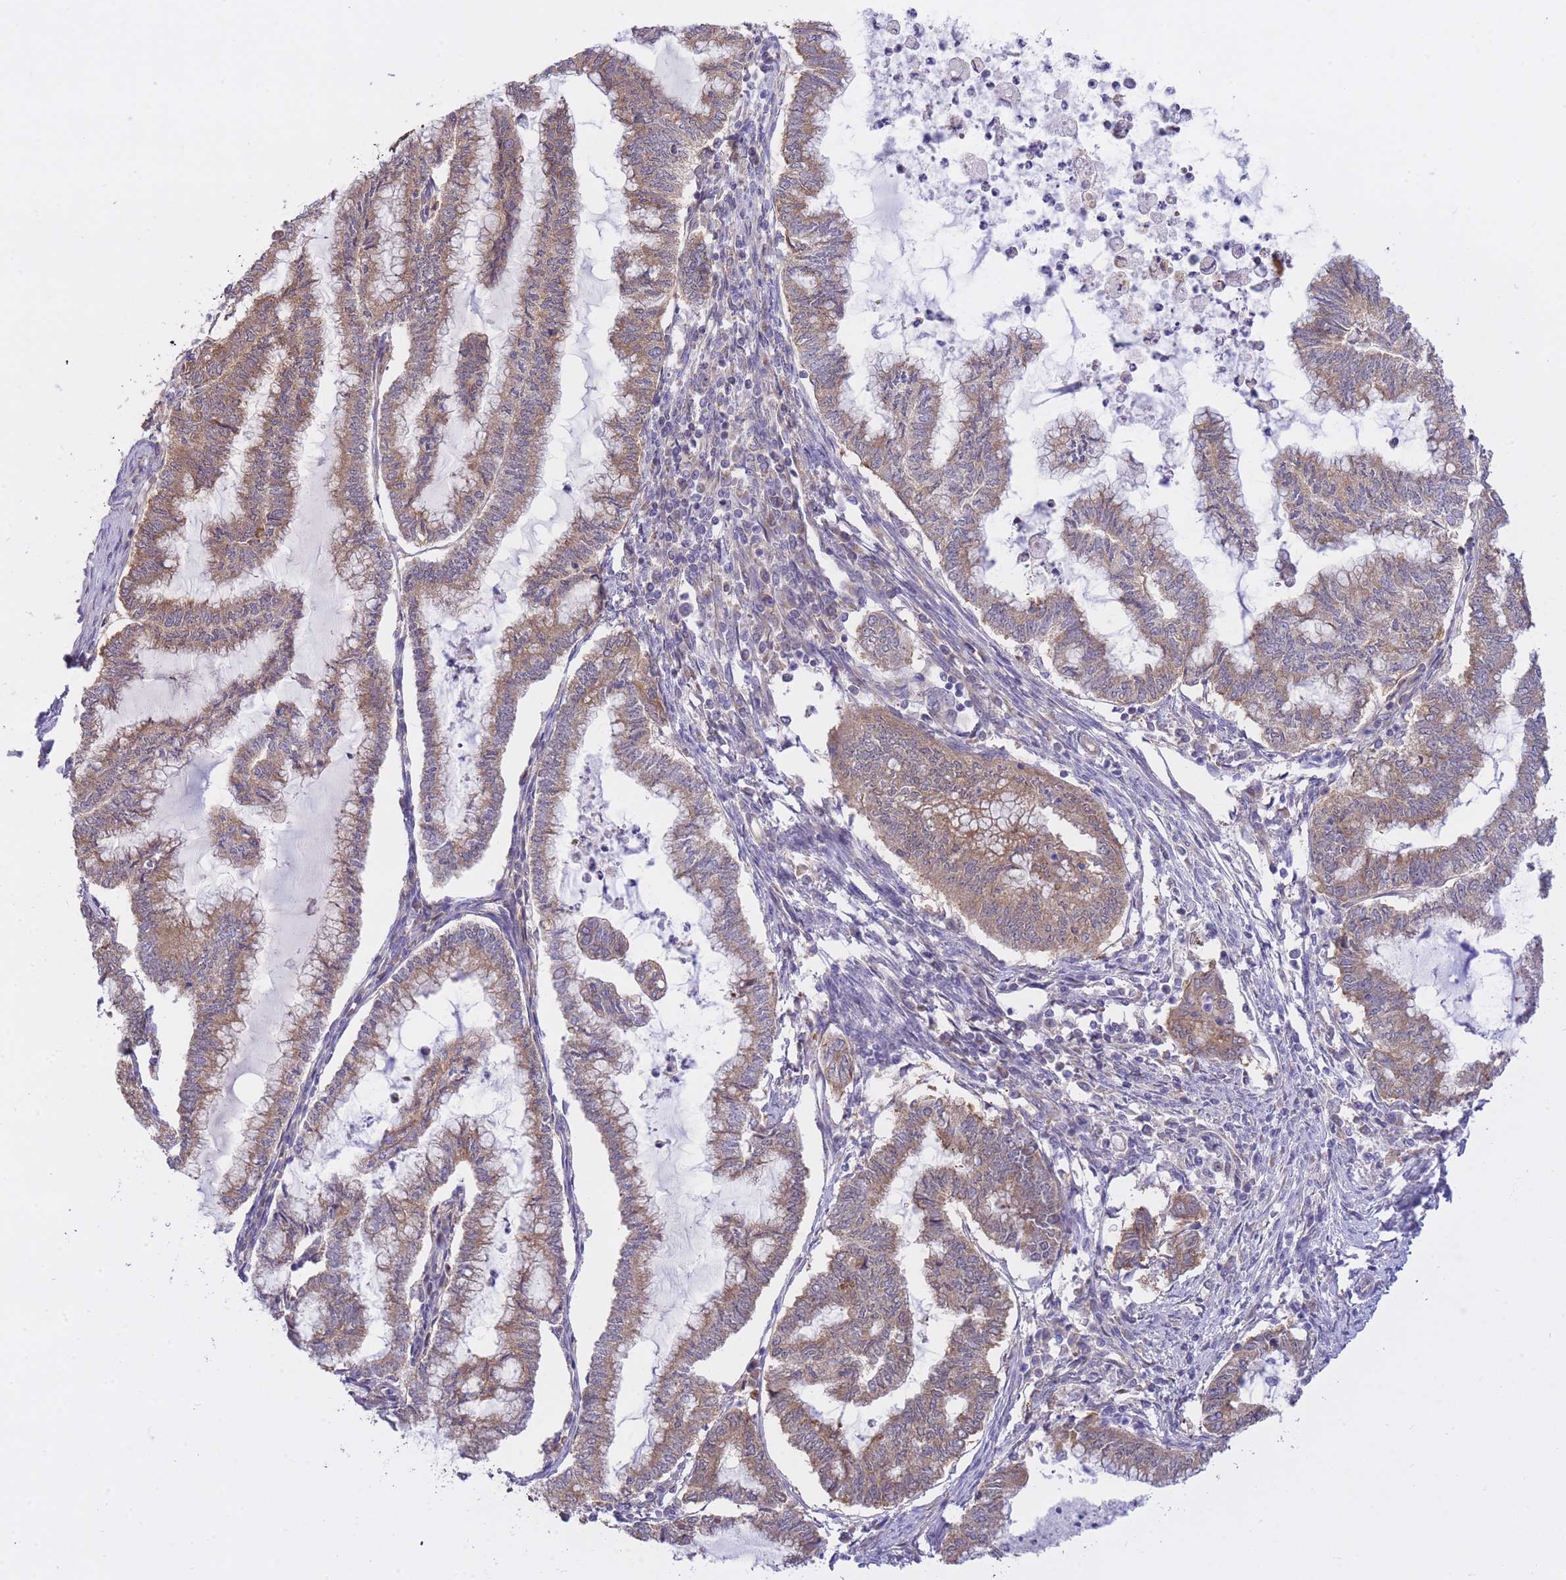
{"staining": {"intensity": "moderate", "quantity": "25%-75%", "location": "cytoplasmic/membranous"}, "tissue": "endometrial cancer", "cell_type": "Tumor cells", "image_type": "cancer", "snomed": [{"axis": "morphology", "description": "Adenocarcinoma, NOS"}, {"axis": "topography", "description": "Endometrium"}], "caption": "Tumor cells show medium levels of moderate cytoplasmic/membranous positivity in approximately 25%-75% of cells in human endometrial adenocarcinoma.", "gene": "EXOSC8", "patient": {"sex": "female", "age": 79}}